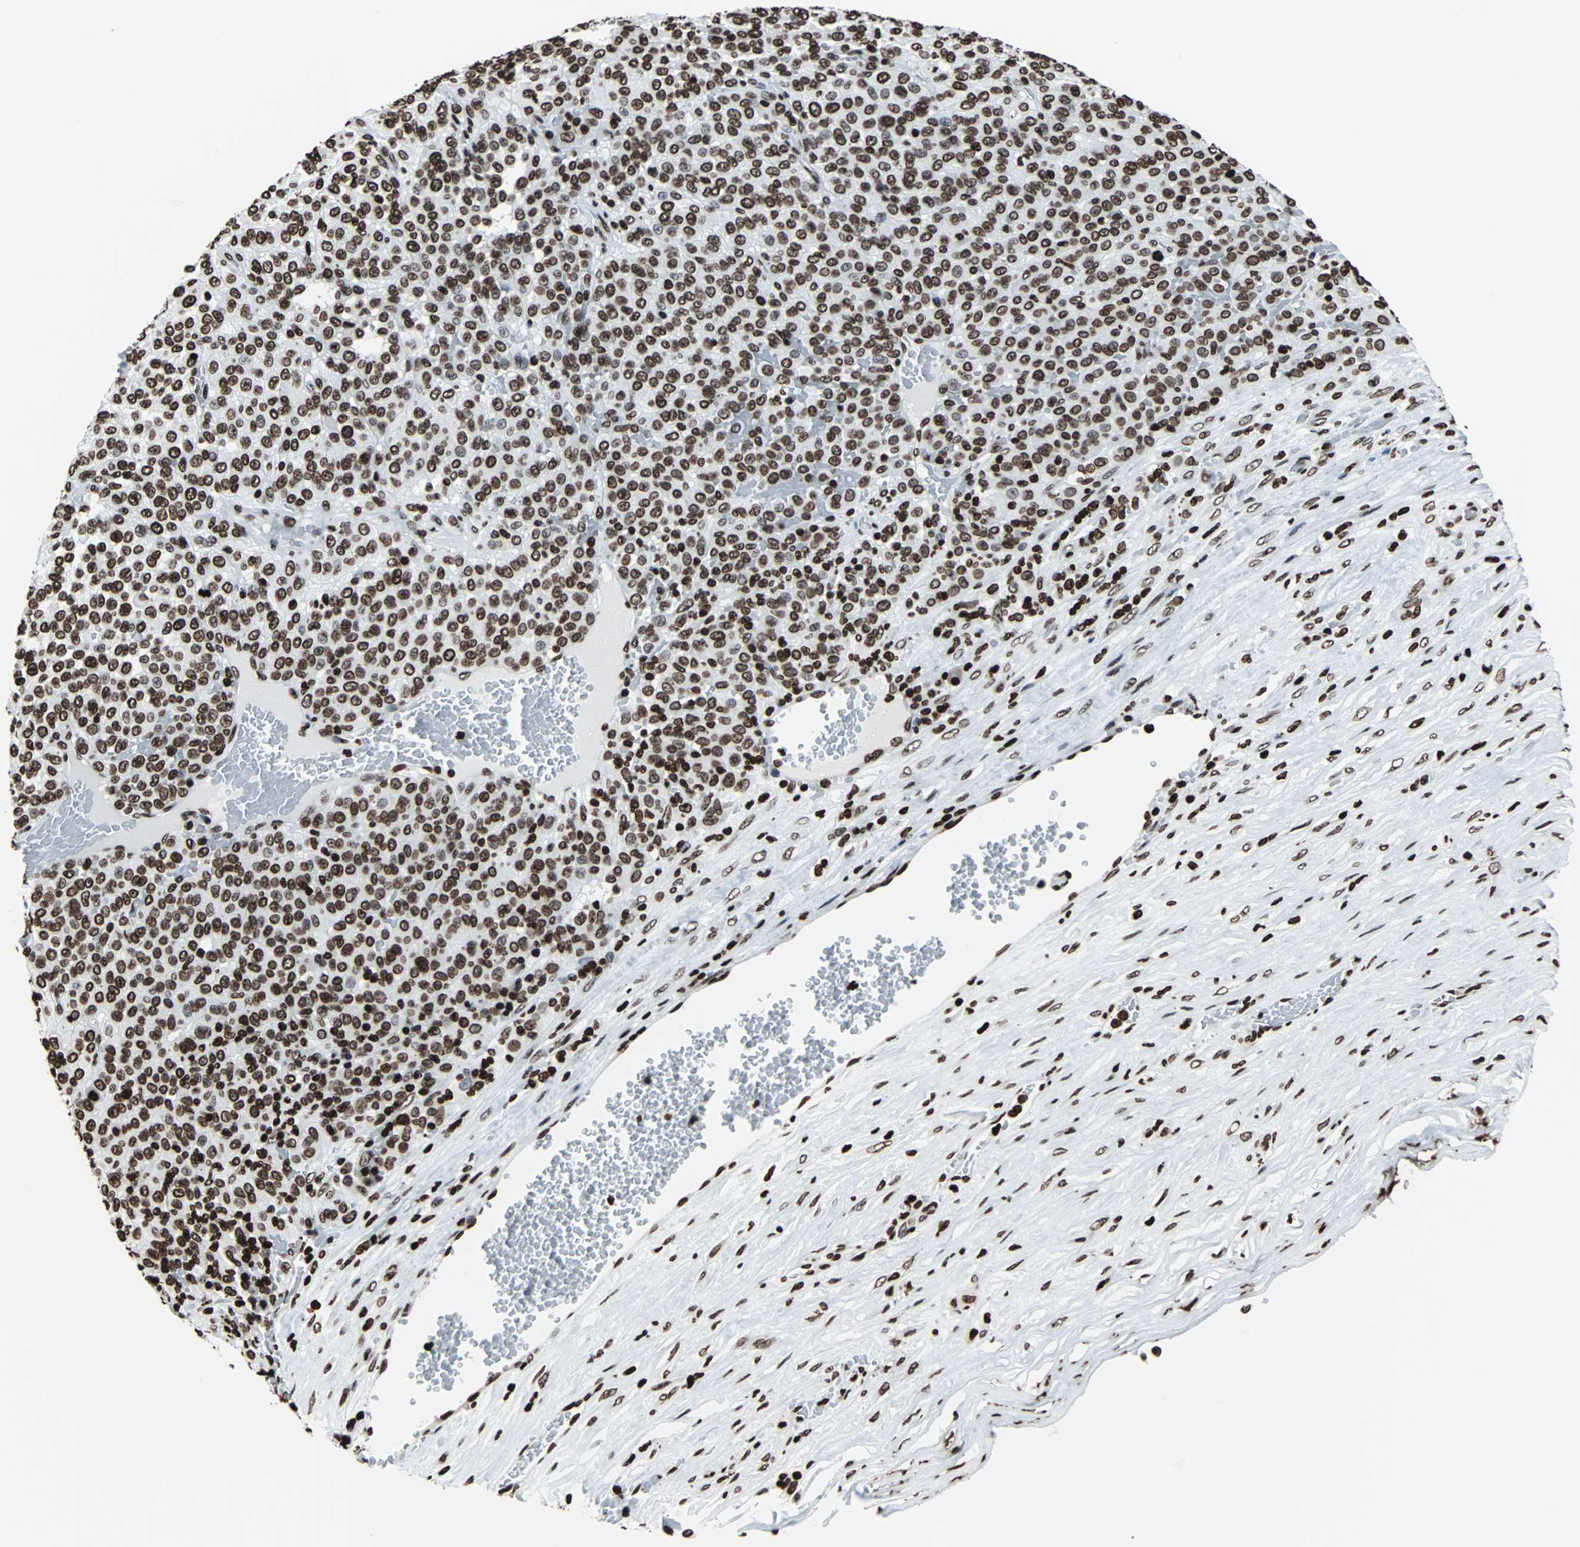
{"staining": {"intensity": "strong", "quantity": ">75%", "location": "nuclear"}, "tissue": "melanoma", "cell_type": "Tumor cells", "image_type": "cancer", "snomed": [{"axis": "morphology", "description": "Malignant melanoma, Metastatic site"}, {"axis": "topography", "description": "Pancreas"}], "caption": "A high amount of strong nuclear expression is appreciated in about >75% of tumor cells in malignant melanoma (metastatic site) tissue.", "gene": "H2BC18", "patient": {"sex": "female", "age": 30}}